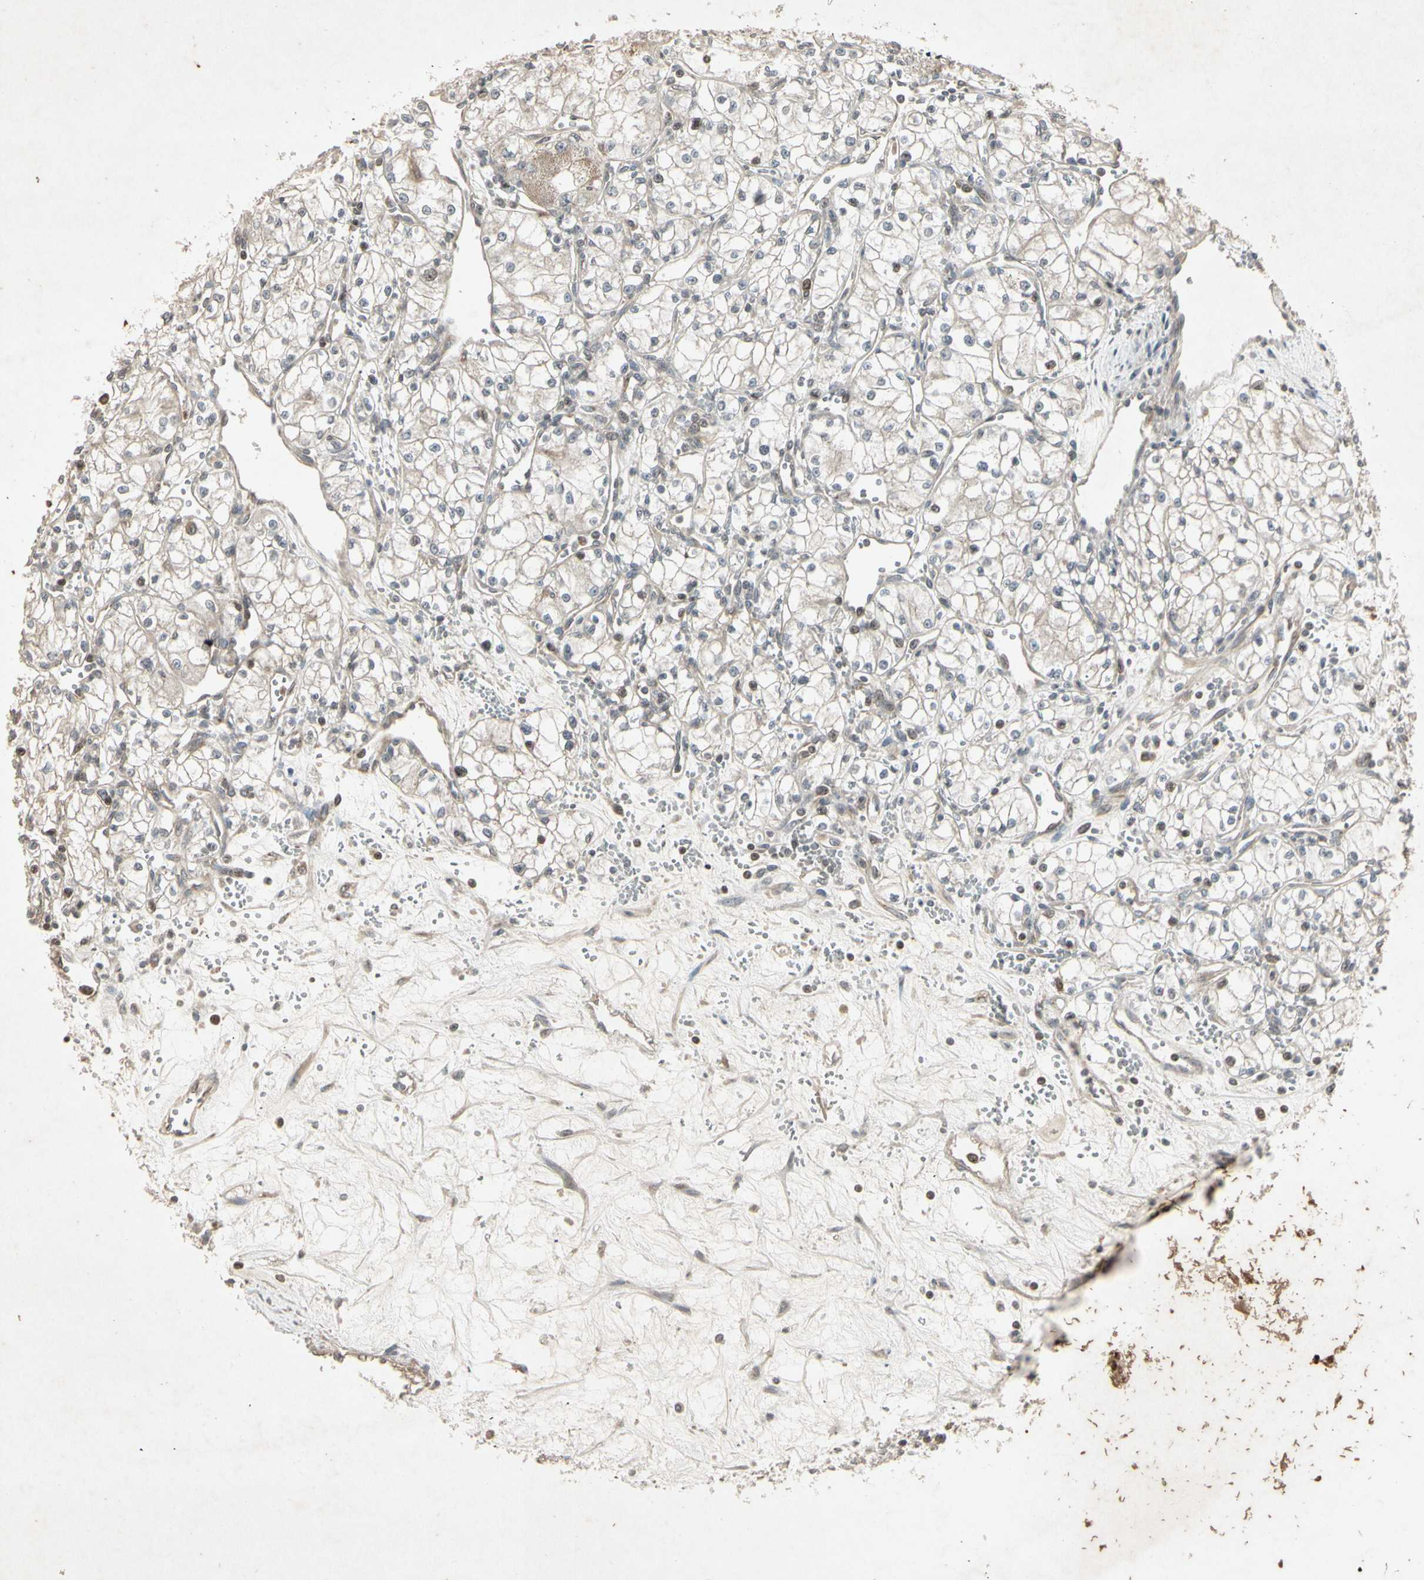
{"staining": {"intensity": "negative", "quantity": "none", "location": "none"}, "tissue": "renal cancer", "cell_type": "Tumor cells", "image_type": "cancer", "snomed": [{"axis": "morphology", "description": "Normal tissue, NOS"}, {"axis": "morphology", "description": "Adenocarcinoma, NOS"}, {"axis": "topography", "description": "Kidney"}], "caption": "The histopathology image displays no staining of tumor cells in adenocarcinoma (renal). (Brightfield microscopy of DAB immunohistochemistry at high magnification).", "gene": "TEK", "patient": {"sex": "male", "age": 59}}